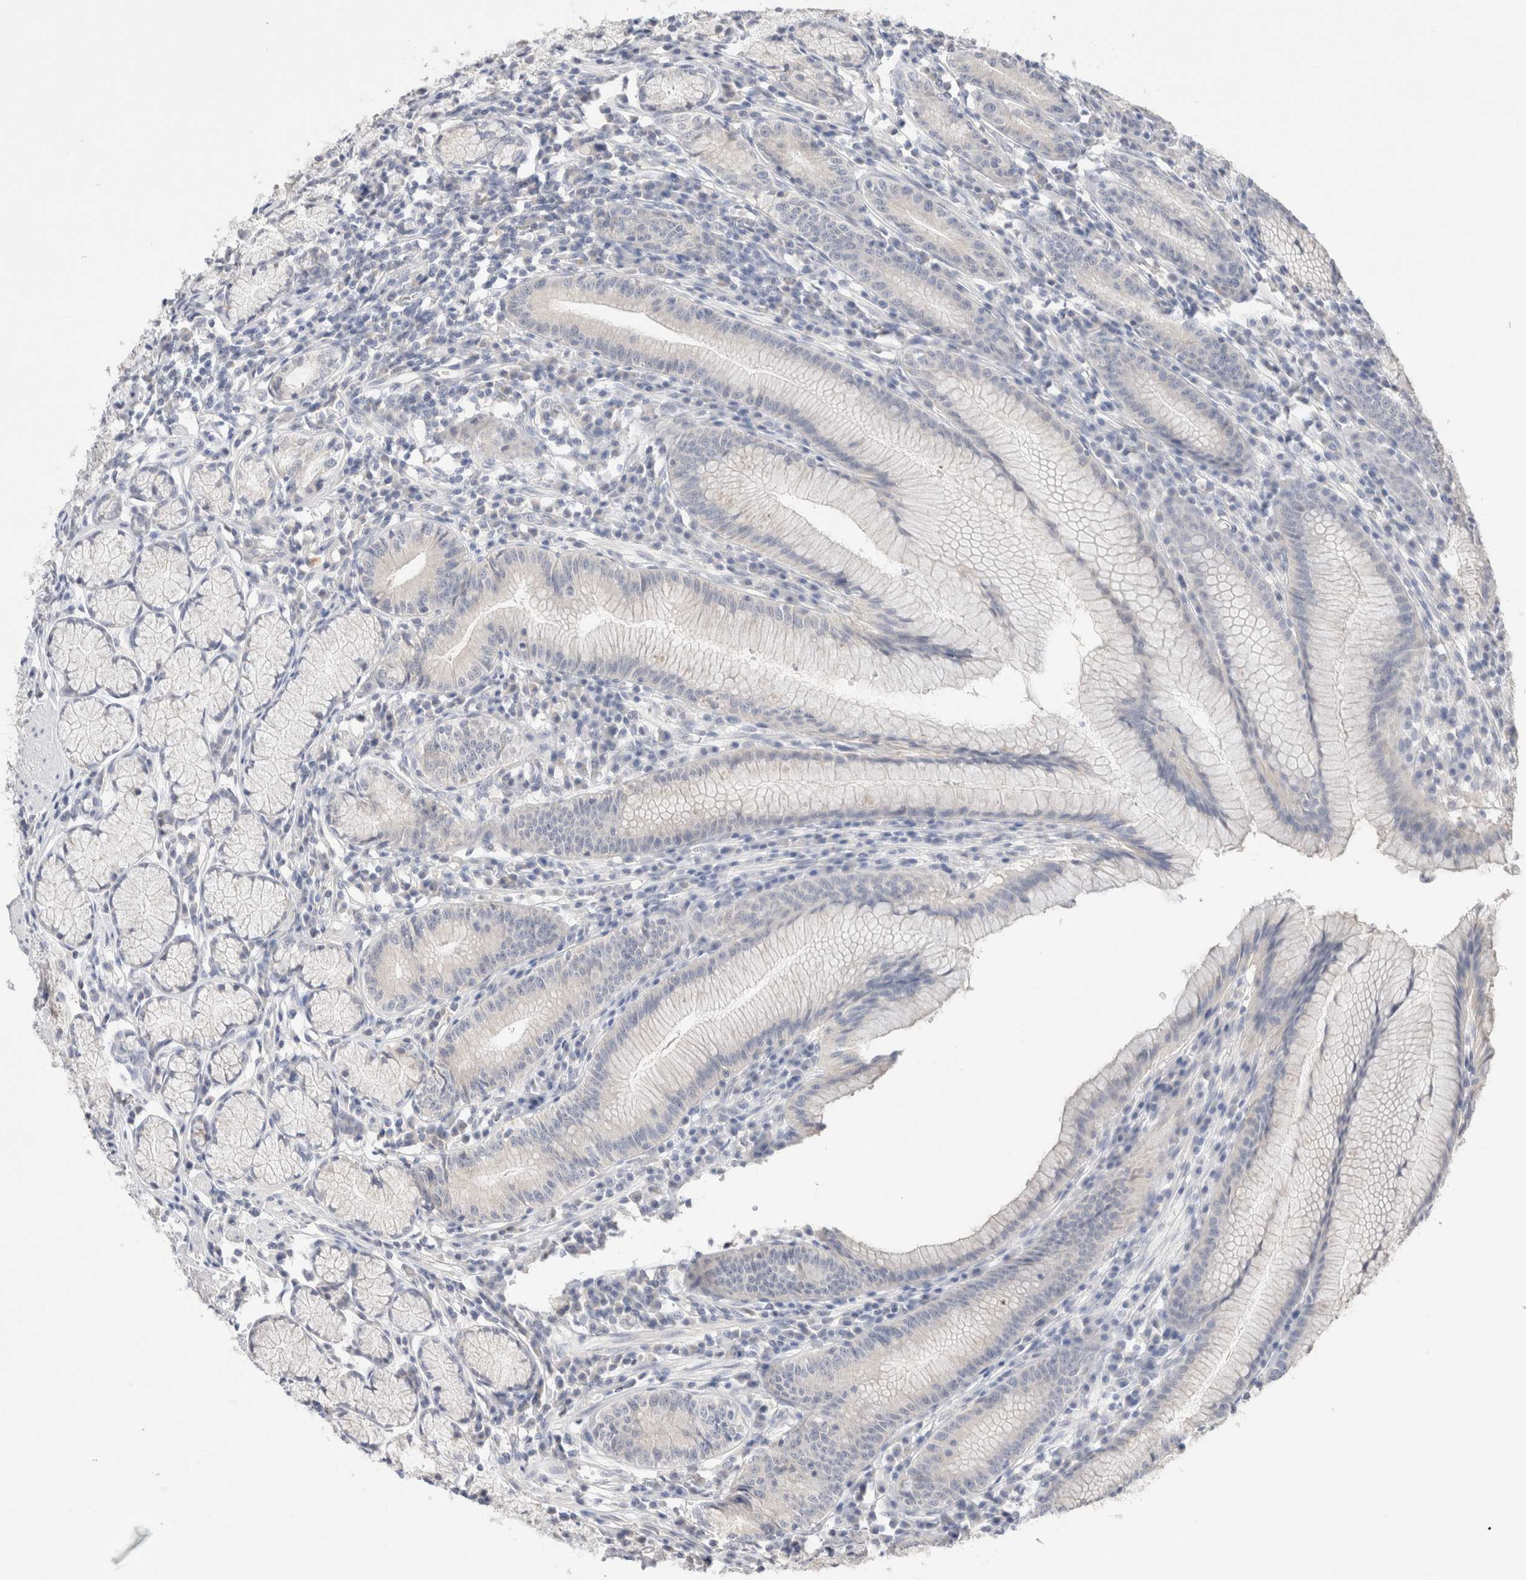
{"staining": {"intensity": "moderate", "quantity": "<25%", "location": "cytoplasmic/membranous"}, "tissue": "stomach", "cell_type": "Glandular cells", "image_type": "normal", "snomed": [{"axis": "morphology", "description": "Normal tissue, NOS"}, {"axis": "topography", "description": "Stomach"}], "caption": "Stomach stained with IHC demonstrates moderate cytoplasmic/membranous expression in approximately <25% of glandular cells. The protein of interest is stained brown, and the nuclei are stained in blue (DAB (3,3'-diaminobenzidine) IHC with brightfield microscopy, high magnification).", "gene": "SPATA20", "patient": {"sex": "male", "age": 55}}